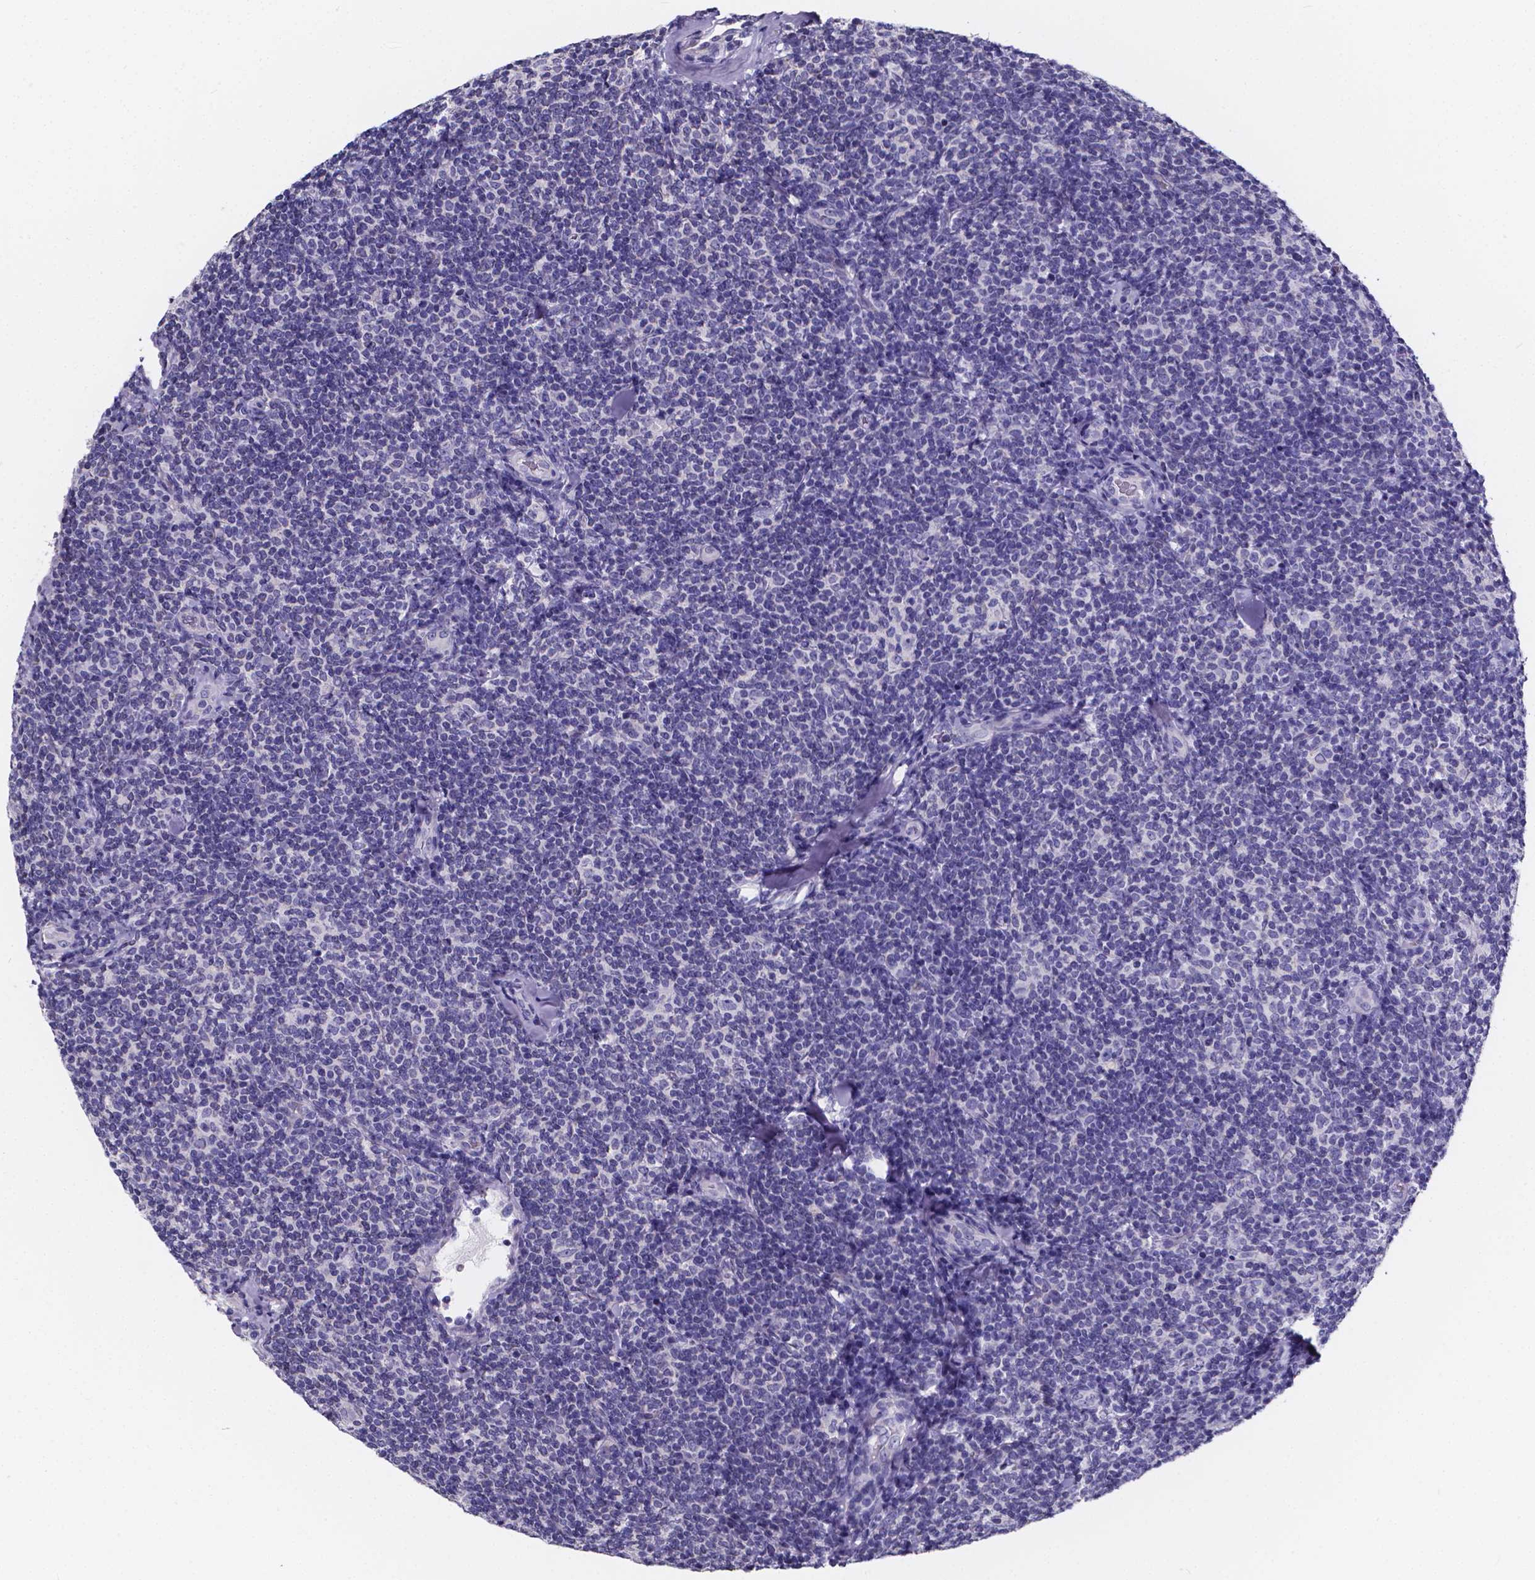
{"staining": {"intensity": "negative", "quantity": "none", "location": "none"}, "tissue": "lymphoma", "cell_type": "Tumor cells", "image_type": "cancer", "snomed": [{"axis": "morphology", "description": "Malignant lymphoma, non-Hodgkin's type, Low grade"}, {"axis": "topography", "description": "Lymph node"}], "caption": "Tumor cells show no significant protein expression in lymphoma. (Brightfield microscopy of DAB (3,3'-diaminobenzidine) immunohistochemistry at high magnification).", "gene": "SPEF2", "patient": {"sex": "female", "age": 56}}